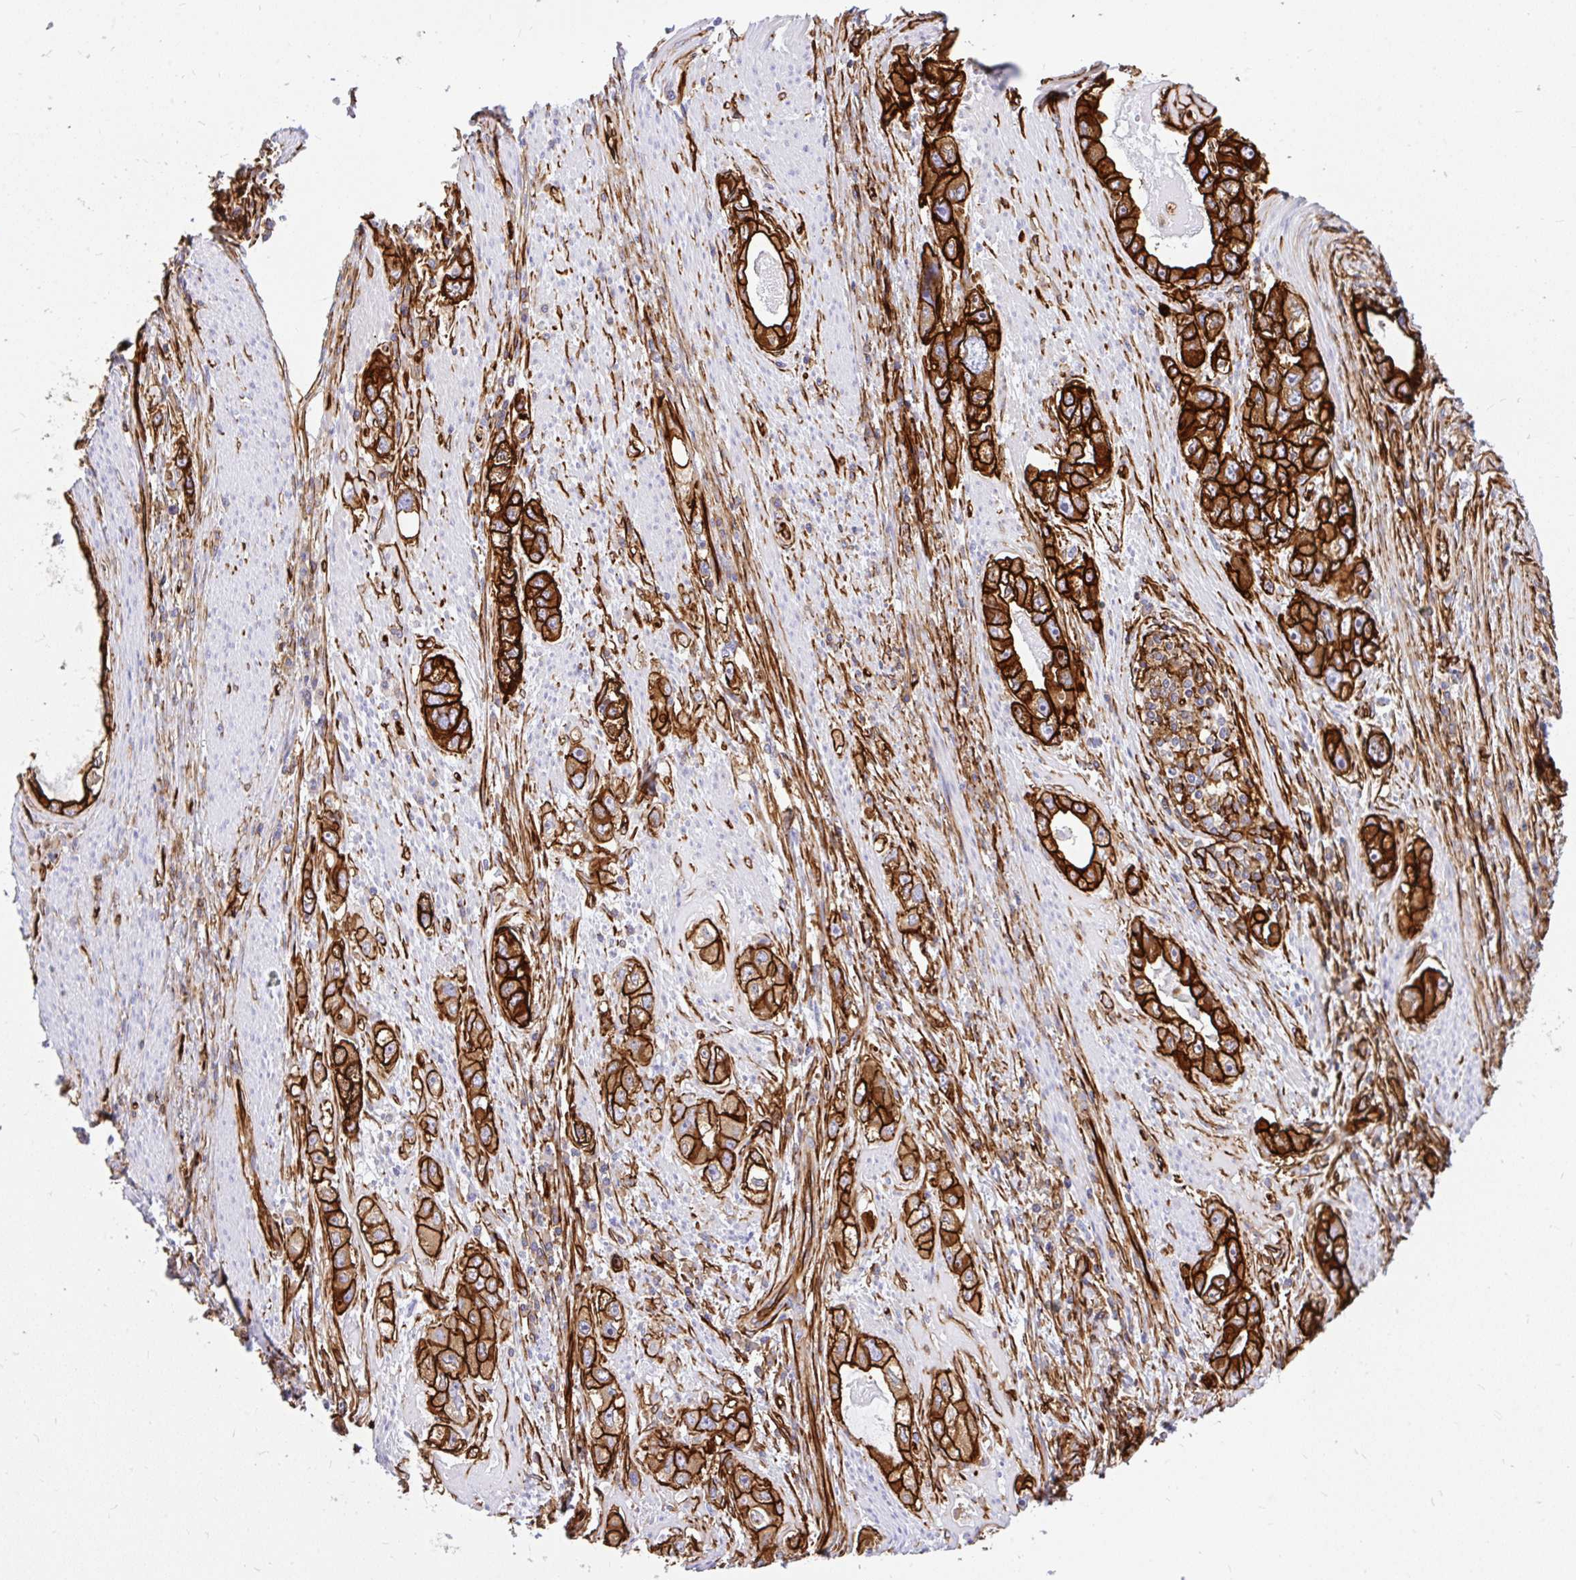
{"staining": {"intensity": "strong", "quantity": ">75%", "location": "cytoplasmic/membranous"}, "tissue": "stomach cancer", "cell_type": "Tumor cells", "image_type": "cancer", "snomed": [{"axis": "morphology", "description": "Adenocarcinoma, NOS"}, {"axis": "topography", "description": "Stomach, lower"}], "caption": "Stomach adenocarcinoma stained for a protein reveals strong cytoplasmic/membranous positivity in tumor cells.", "gene": "MAP1LC3B", "patient": {"sex": "female", "age": 93}}